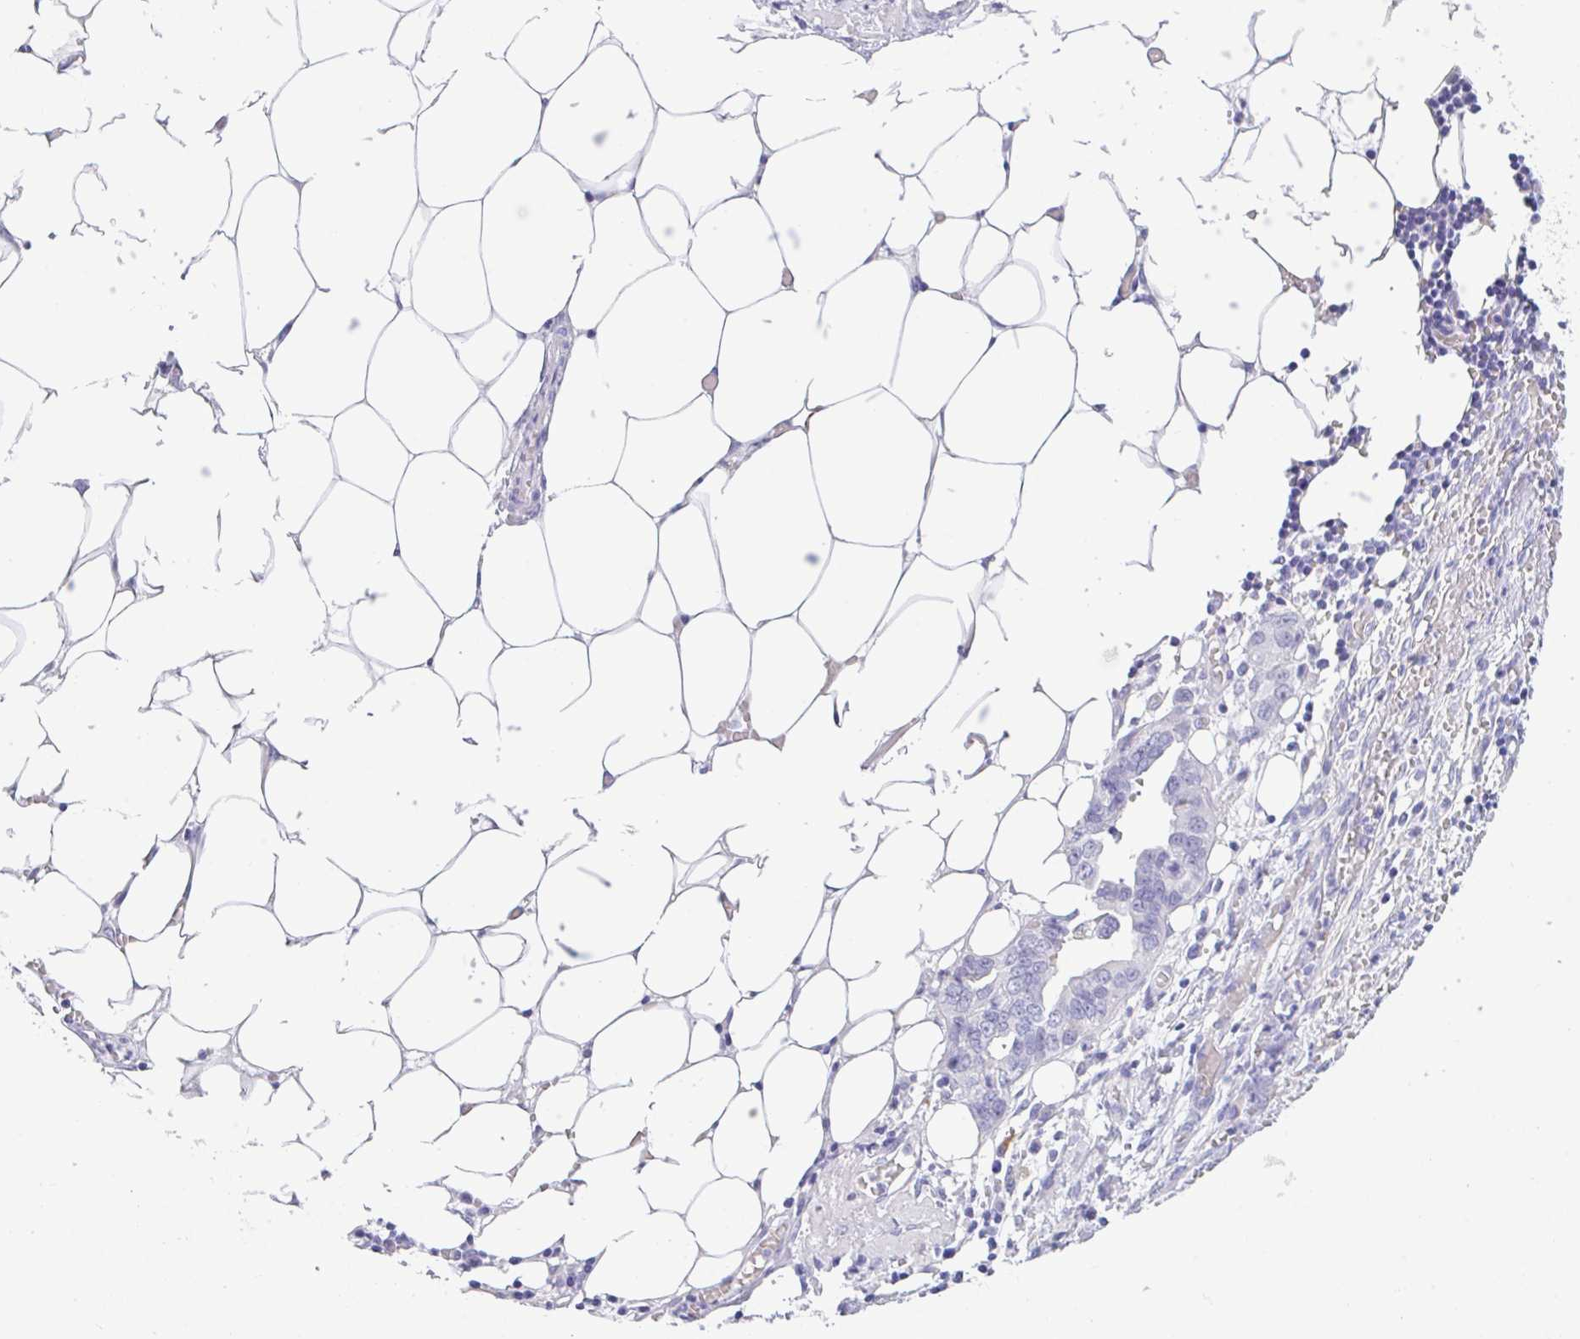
{"staining": {"intensity": "negative", "quantity": "none", "location": "none"}, "tissue": "ovarian cancer", "cell_type": "Tumor cells", "image_type": "cancer", "snomed": [{"axis": "morphology", "description": "Cystadenocarcinoma, serous, NOS"}, {"axis": "topography", "description": "Ovary"}], "caption": "Ovarian cancer (serous cystadenocarcinoma) was stained to show a protein in brown. There is no significant staining in tumor cells. (Stains: DAB (3,3'-diaminobenzidine) IHC with hematoxylin counter stain, Microscopy: brightfield microscopy at high magnification).", "gene": "NDUFAF8", "patient": {"sex": "female", "age": 75}}